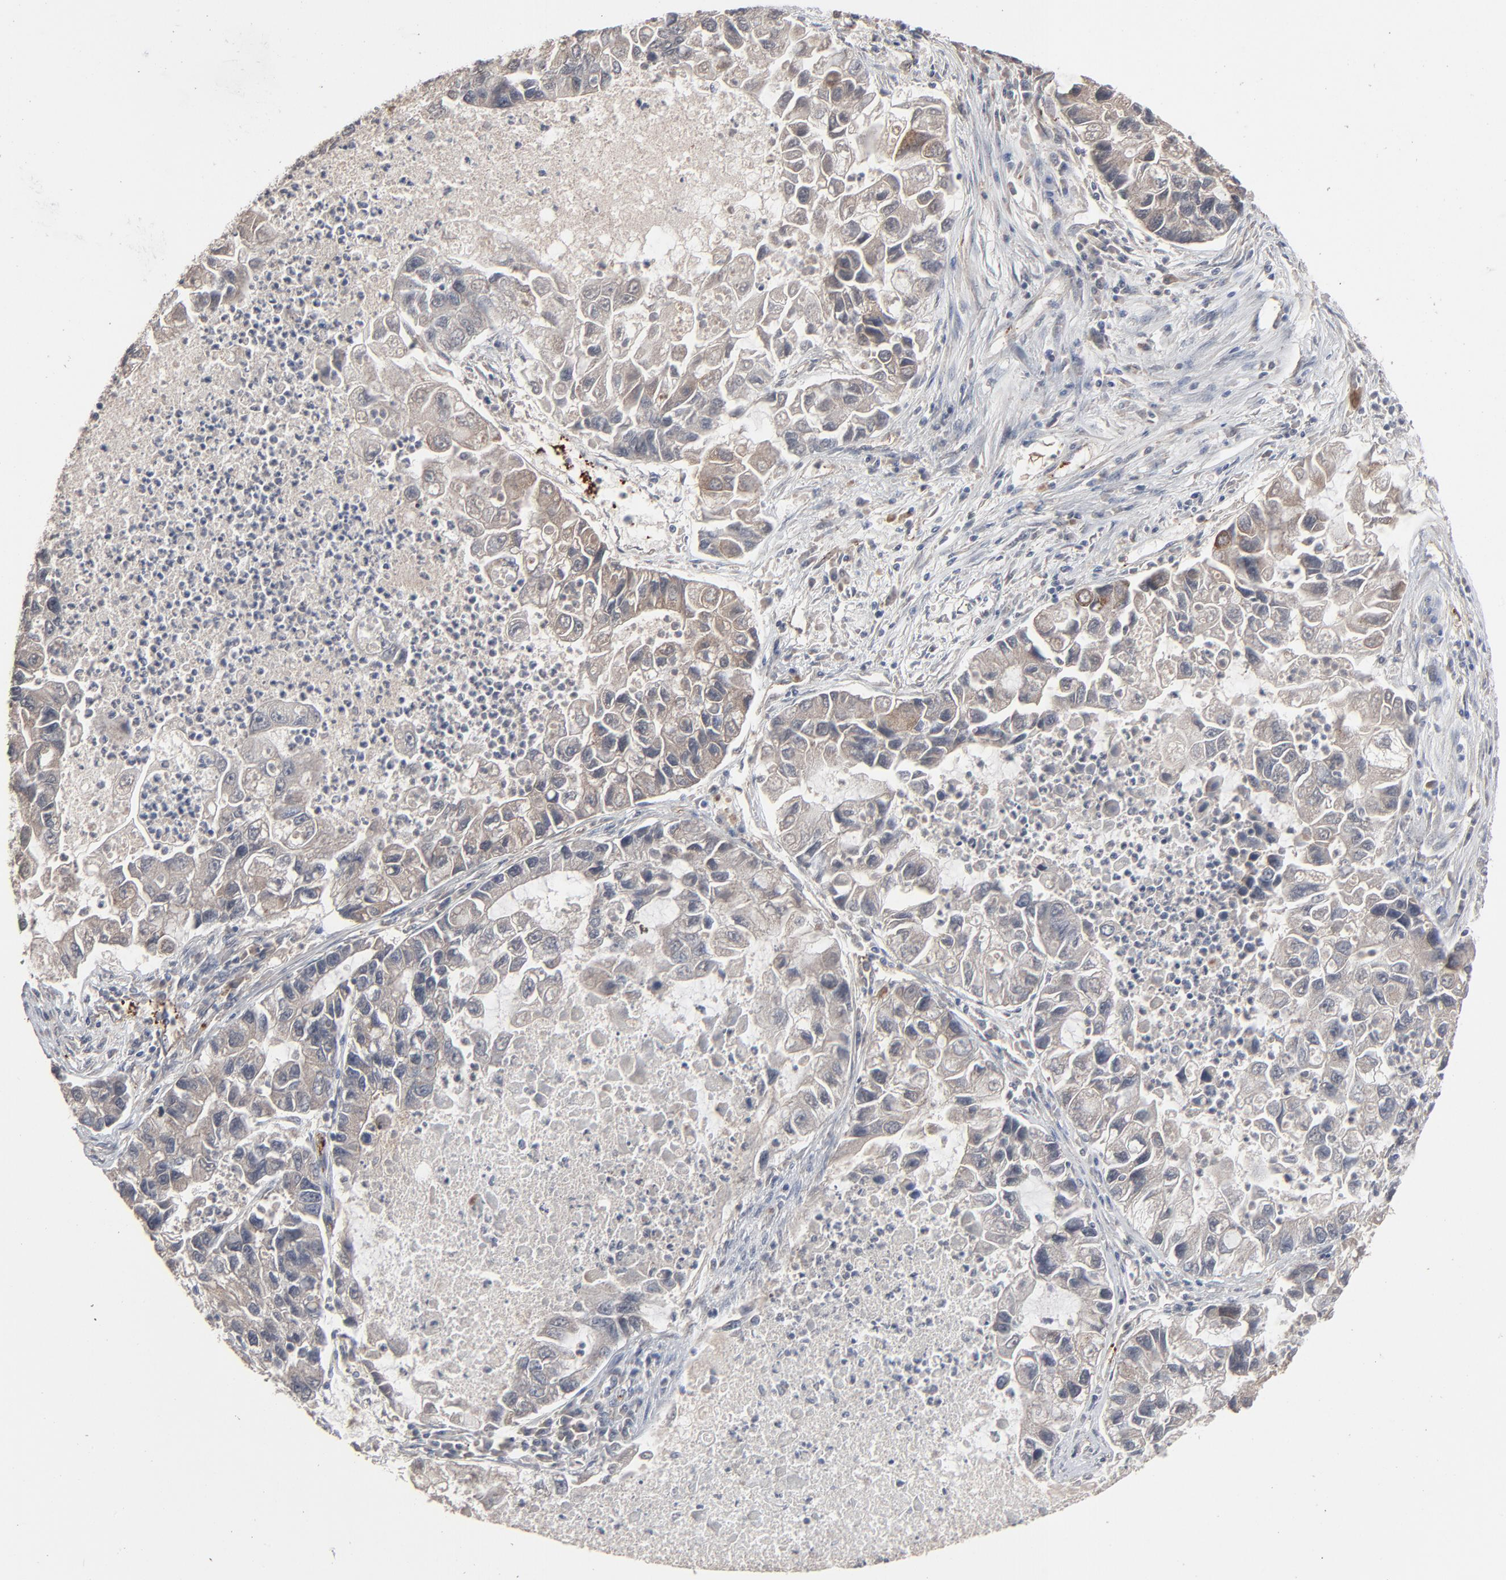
{"staining": {"intensity": "weak", "quantity": "25%-75%", "location": "cytoplasmic/membranous"}, "tissue": "lung cancer", "cell_type": "Tumor cells", "image_type": "cancer", "snomed": [{"axis": "morphology", "description": "Adenocarcinoma, NOS"}, {"axis": "topography", "description": "Lung"}], "caption": "Weak cytoplasmic/membranous staining for a protein is seen in approximately 25%-75% of tumor cells of lung adenocarcinoma using immunohistochemistry (IHC).", "gene": "JAM3", "patient": {"sex": "female", "age": 51}}